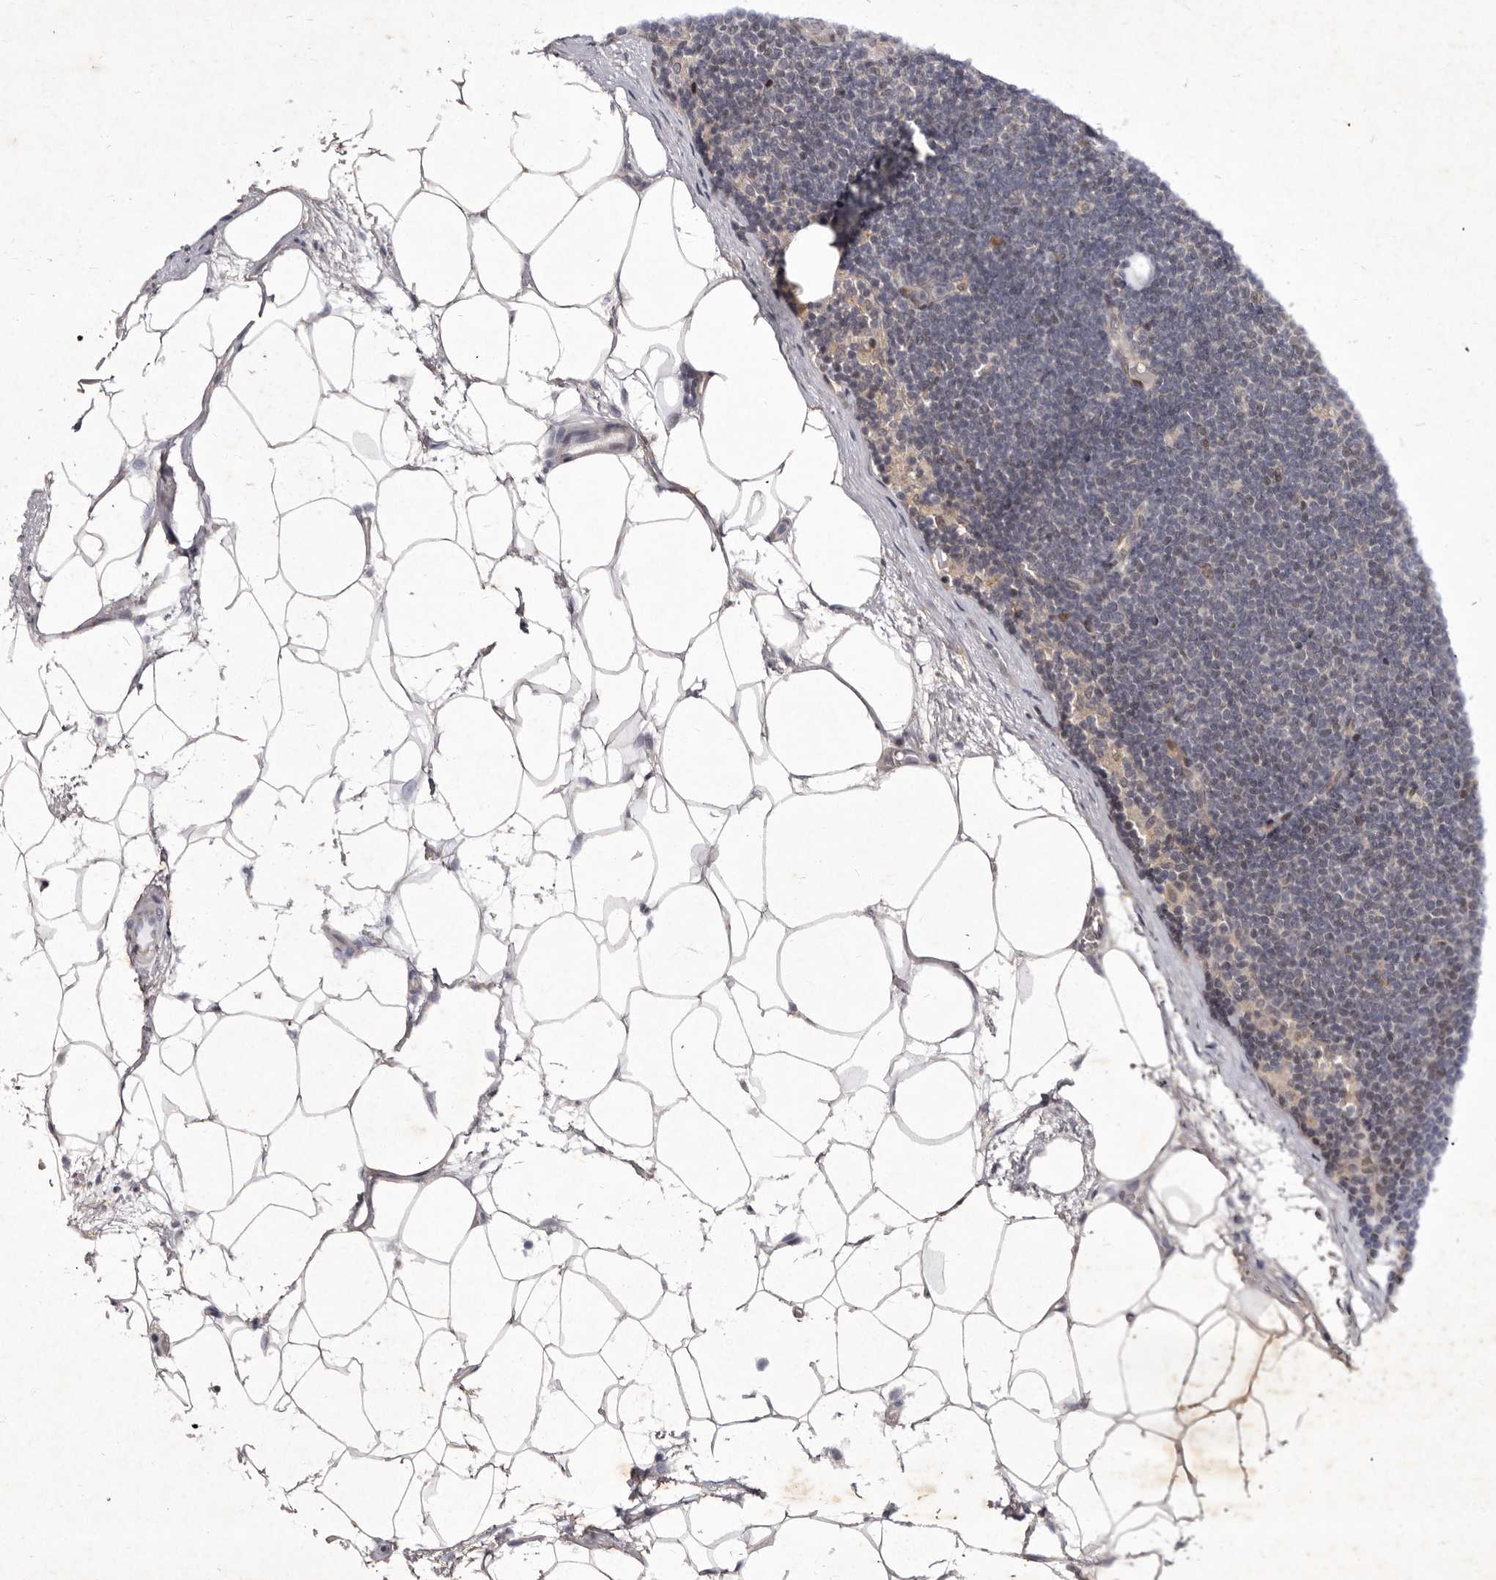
{"staining": {"intensity": "weak", "quantity": "<25%", "location": "cytoplasmic/membranous"}, "tissue": "lymphoma", "cell_type": "Tumor cells", "image_type": "cancer", "snomed": [{"axis": "morphology", "description": "Malignant lymphoma, non-Hodgkin's type, Low grade"}, {"axis": "topography", "description": "Lymph node"}], "caption": "Immunohistochemistry (IHC) photomicrograph of lymphoma stained for a protein (brown), which displays no positivity in tumor cells. Nuclei are stained in blue.", "gene": "ABL1", "patient": {"sex": "female", "age": 53}}